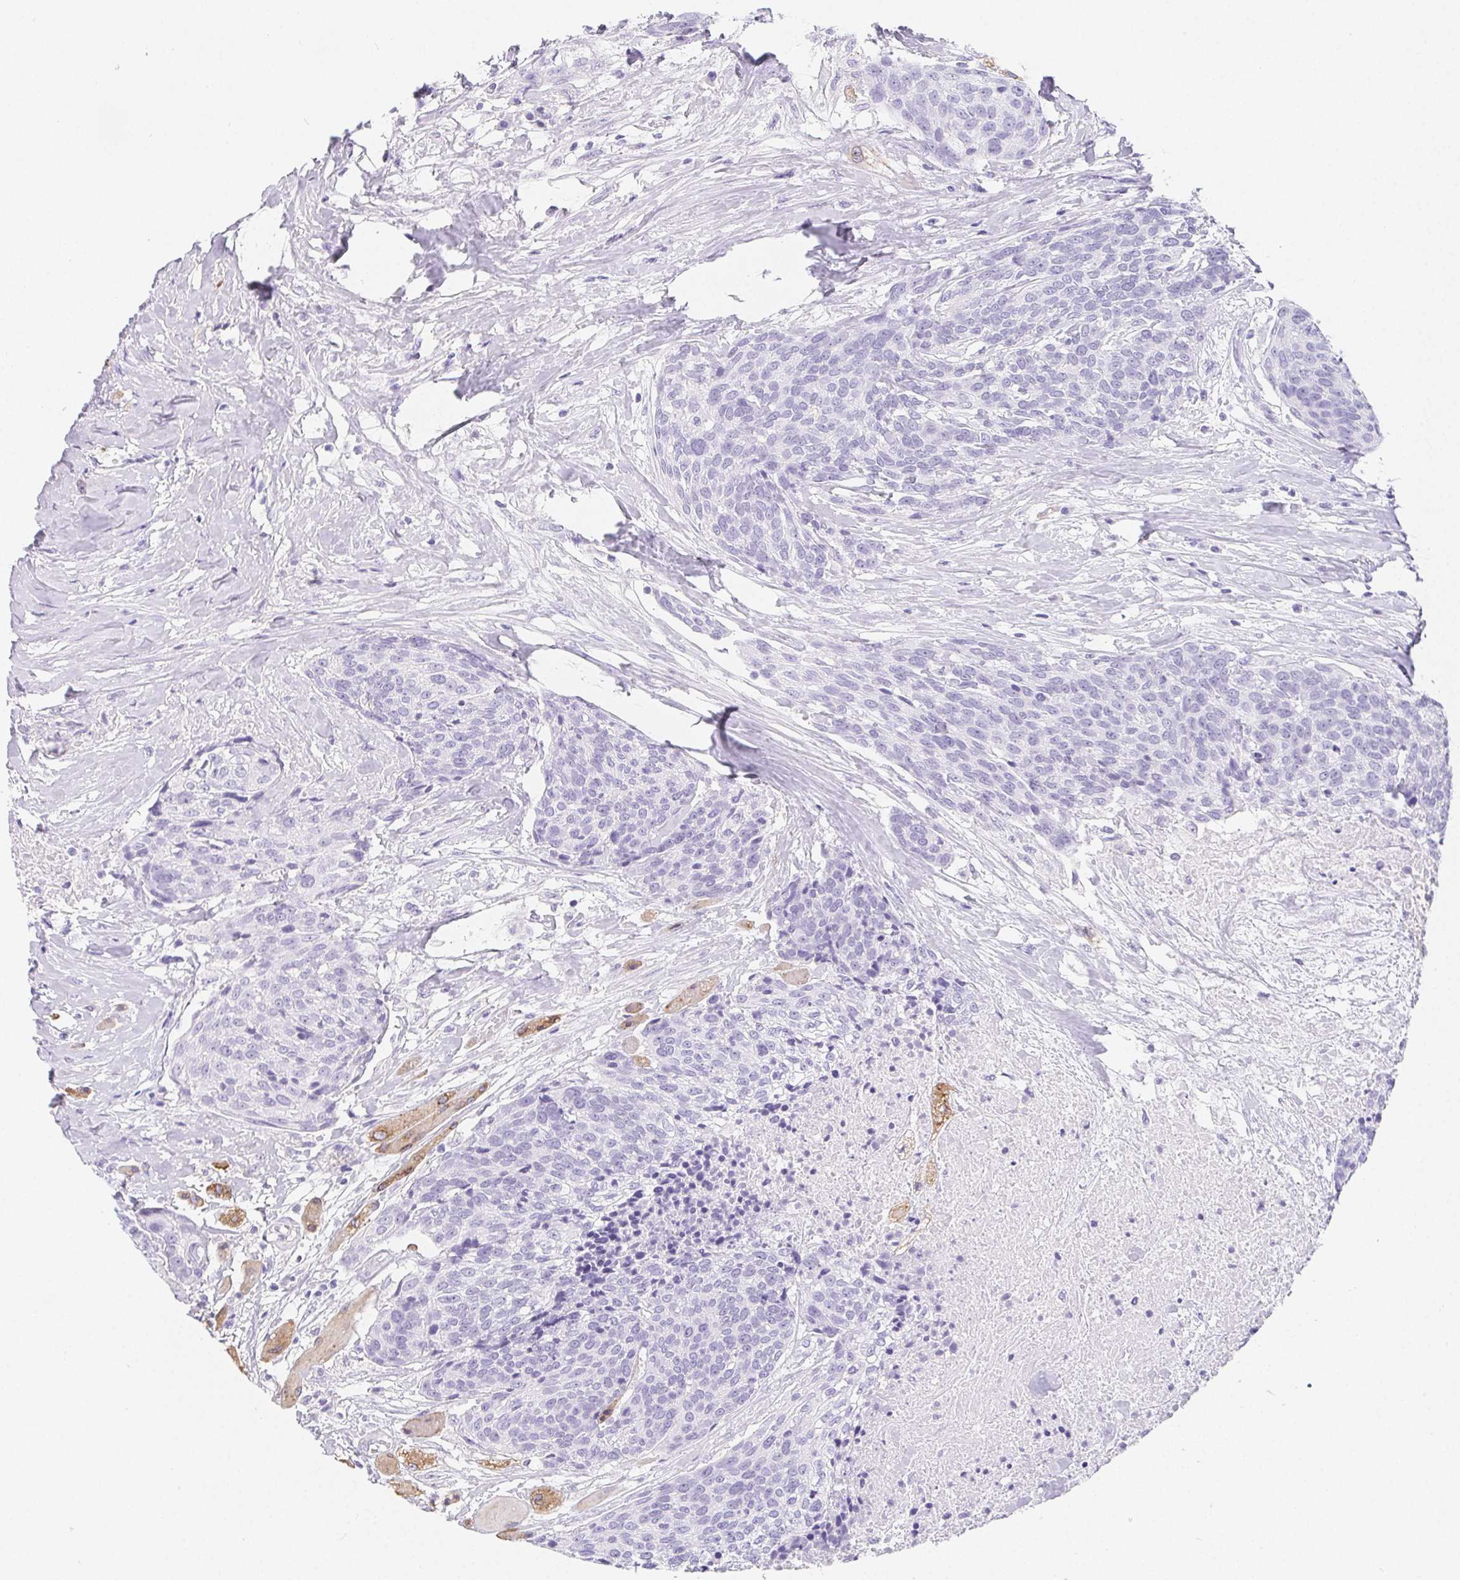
{"staining": {"intensity": "negative", "quantity": "none", "location": "none"}, "tissue": "head and neck cancer", "cell_type": "Tumor cells", "image_type": "cancer", "snomed": [{"axis": "morphology", "description": "Squamous cell carcinoma, NOS"}, {"axis": "topography", "description": "Oral tissue"}, {"axis": "topography", "description": "Head-Neck"}], "caption": "IHC of human squamous cell carcinoma (head and neck) exhibits no staining in tumor cells.", "gene": "HRC", "patient": {"sex": "male", "age": 64}}